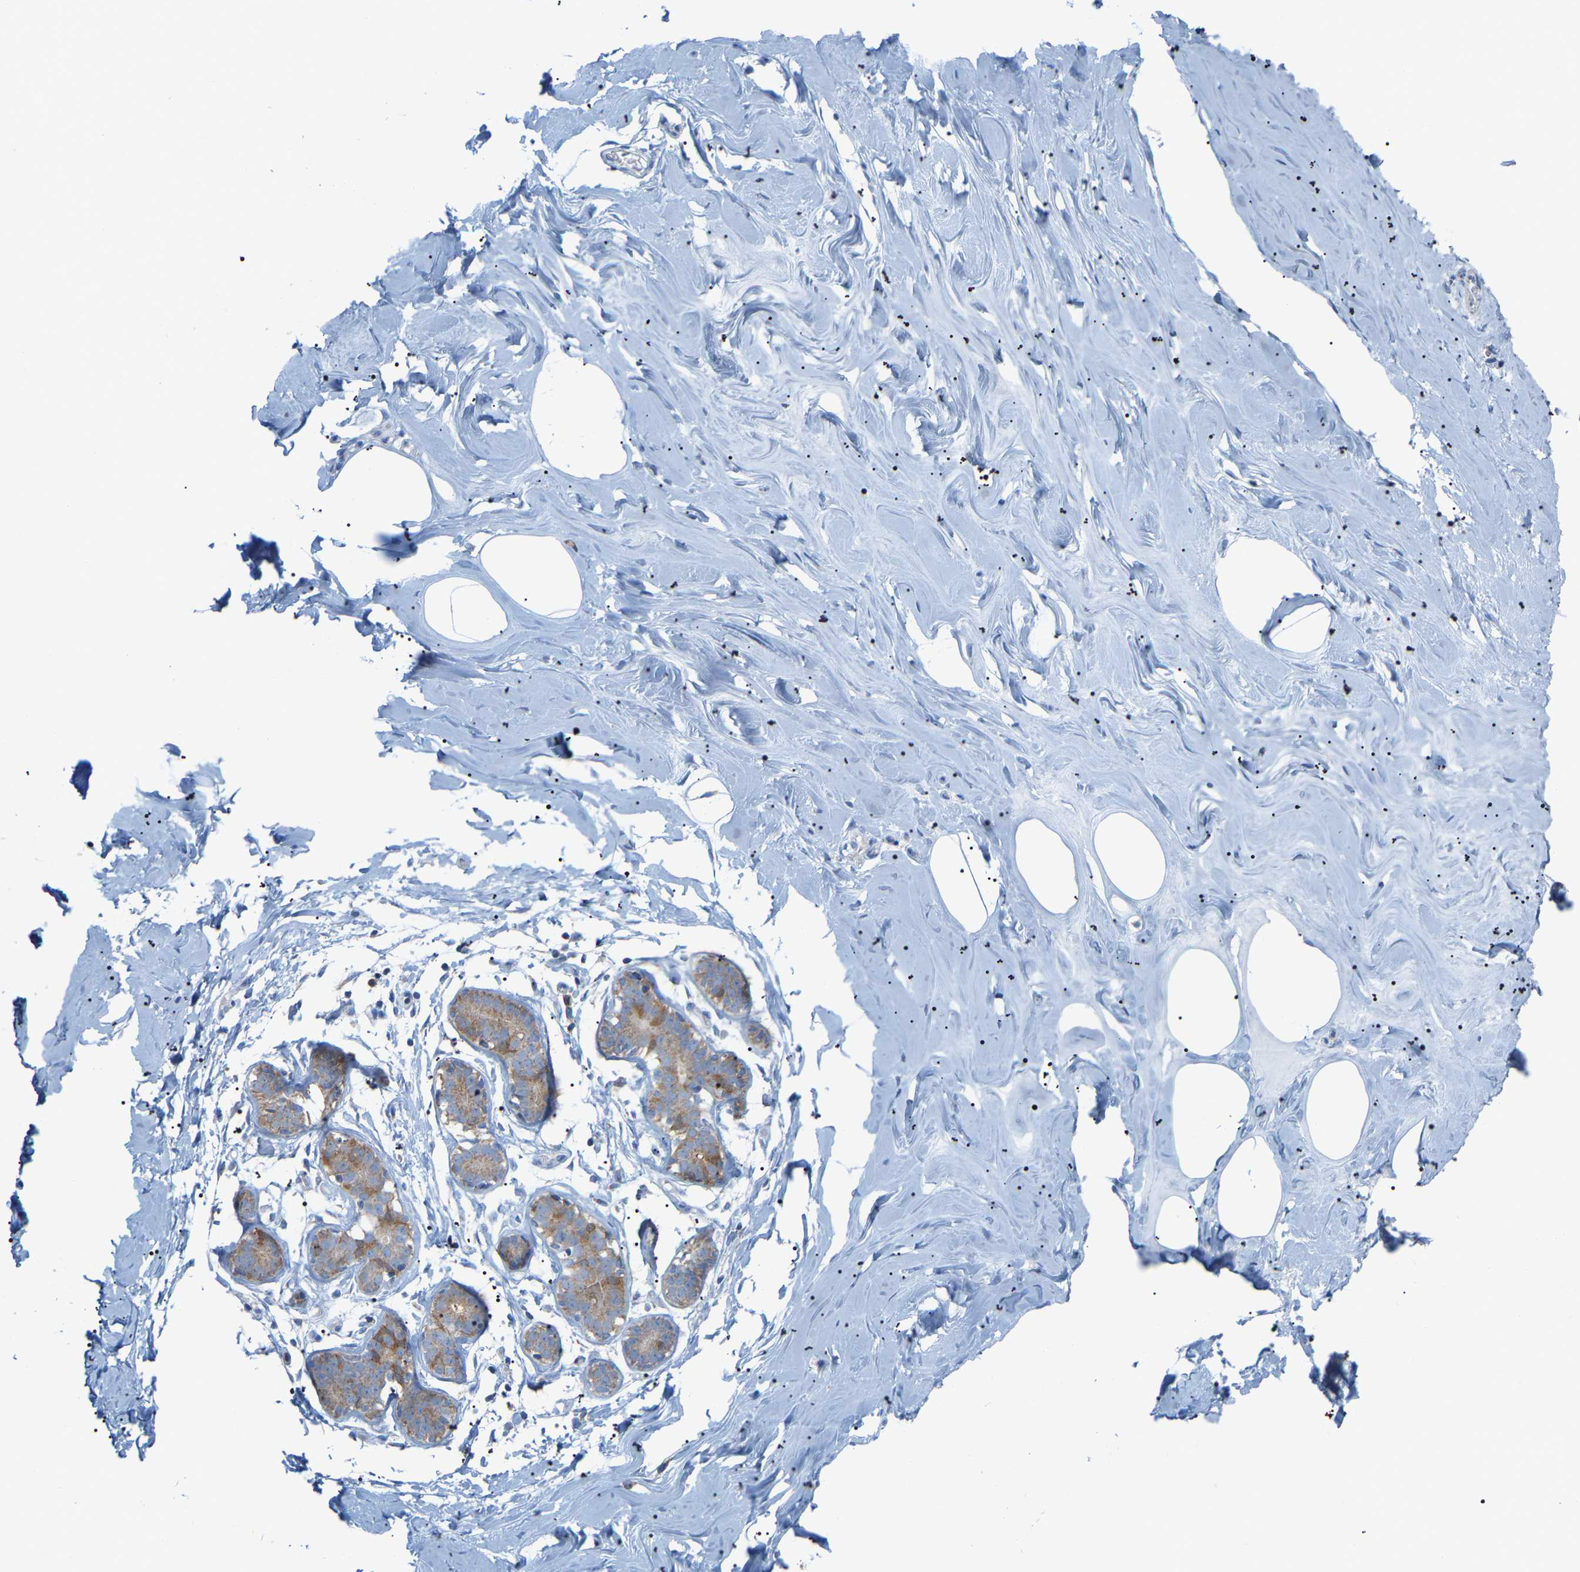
{"staining": {"intensity": "negative", "quantity": "none", "location": "none"}, "tissue": "adipose tissue", "cell_type": "Adipocytes", "image_type": "normal", "snomed": [{"axis": "morphology", "description": "Normal tissue, NOS"}, {"axis": "morphology", "description": "Fibrosis, NOS"}, {"axis": "topography", "description": "Breast"}, {"axis": "topography", "description": "Adipose tissue"}], "caption": "Adipose tissue was stained to show a protein in brown. There is no significant expression in adipocytes. (DAB immunohistochemistry visualized using brightfield microscopy, high magnification).", "gene": "CROT", "patient": {"sex": "female", "age": 39}}